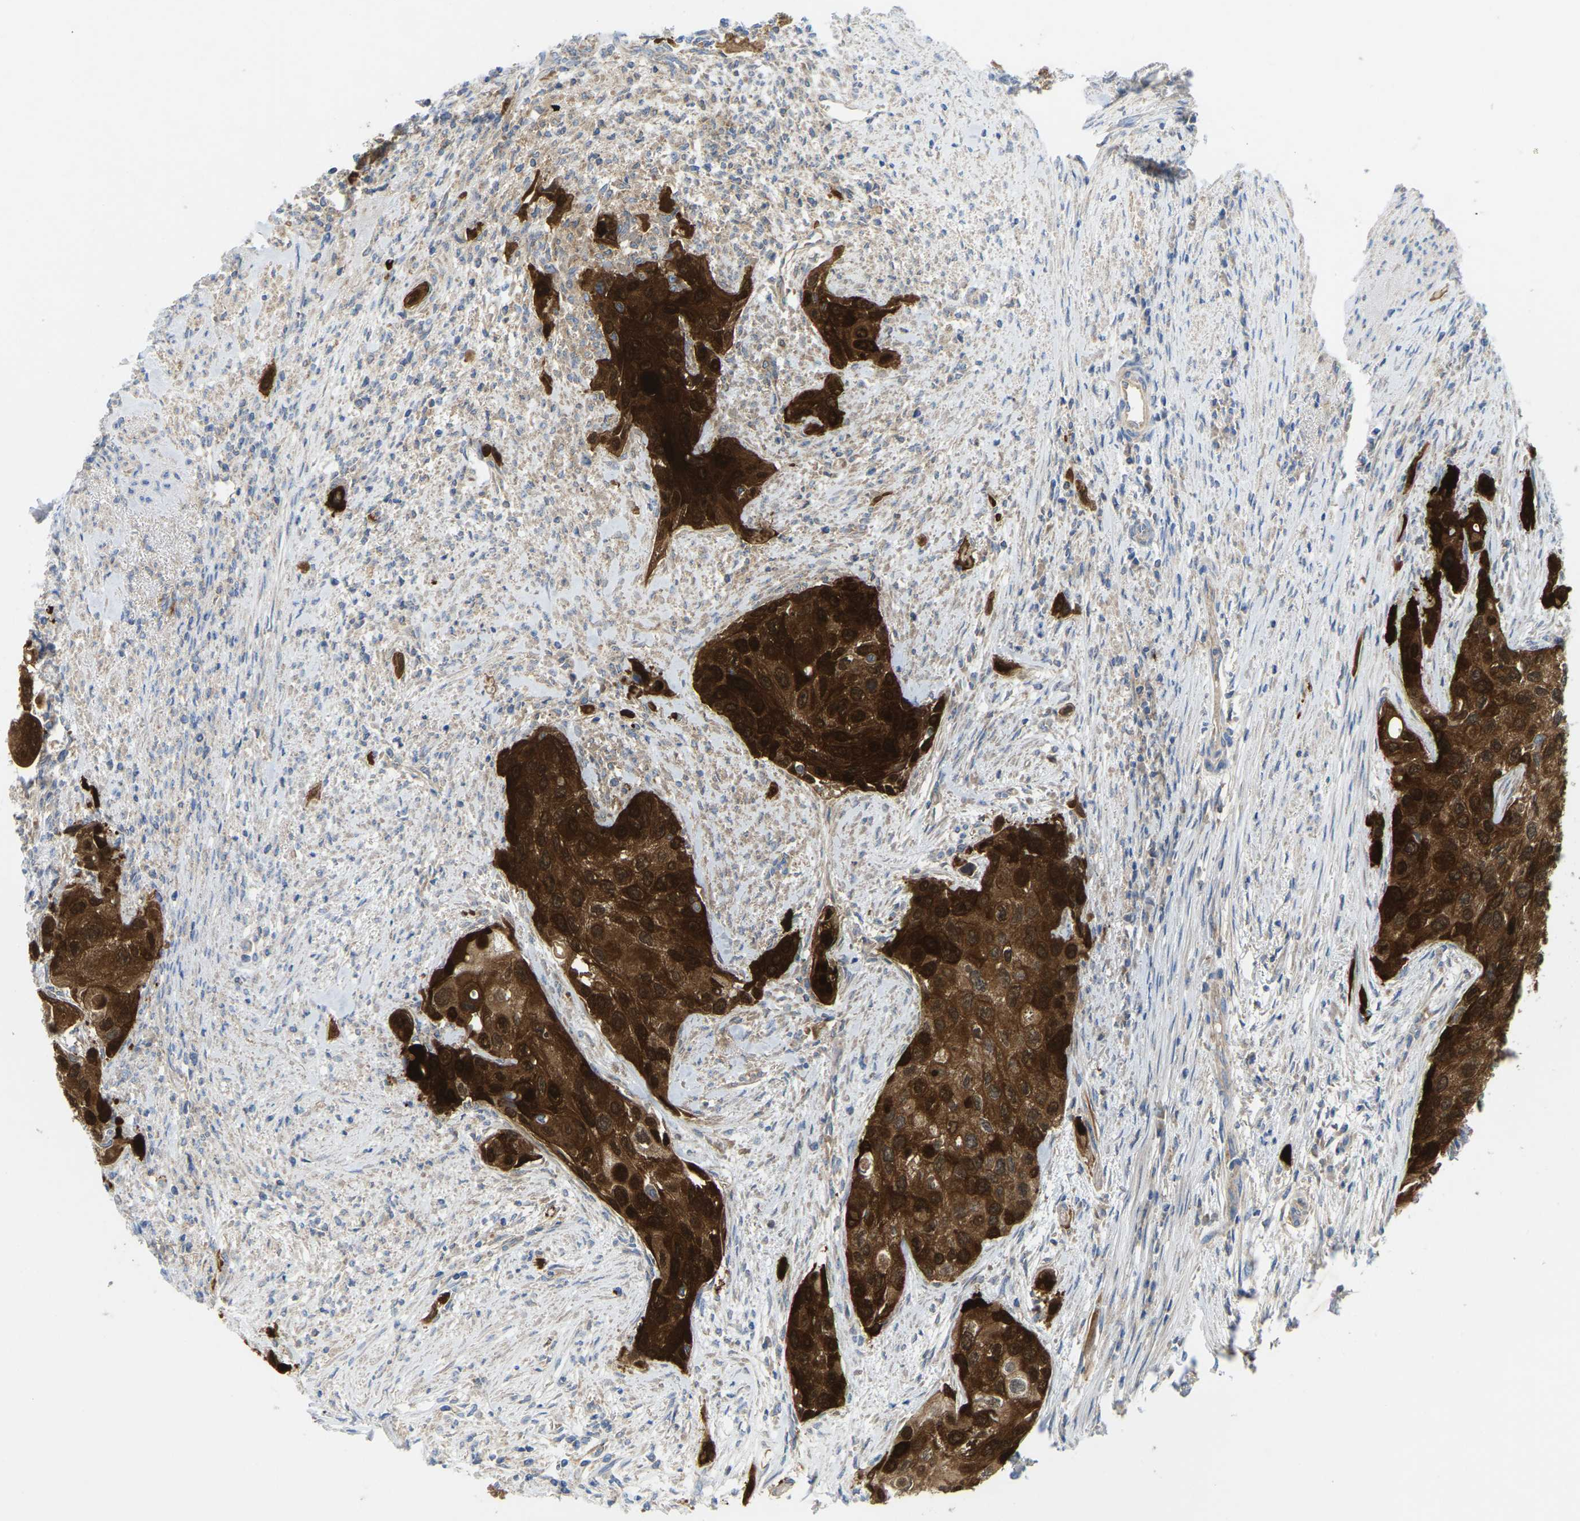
{"staining": {"intensity": "strong", "quantity": ">75%", "location": "cytoplasmic/membranous"}, "tissue": "urothelial cancer", "cell_type": "Tumor cells", "image_type": "cancer", "snomed": [{"axis": "morphology", "description": "Urothelial carcinoma, High grade"}, {"axis": "topography", "description": "Urinary bladder"}], "caption": "This is an image of immunohistochemistry staining of urothelial cancer, which shows strong positivity in the cytoplasmic/membranous of tumor cells.", "gene": "SERPINB5", "patient": {"sex": "female", "age": 56}}